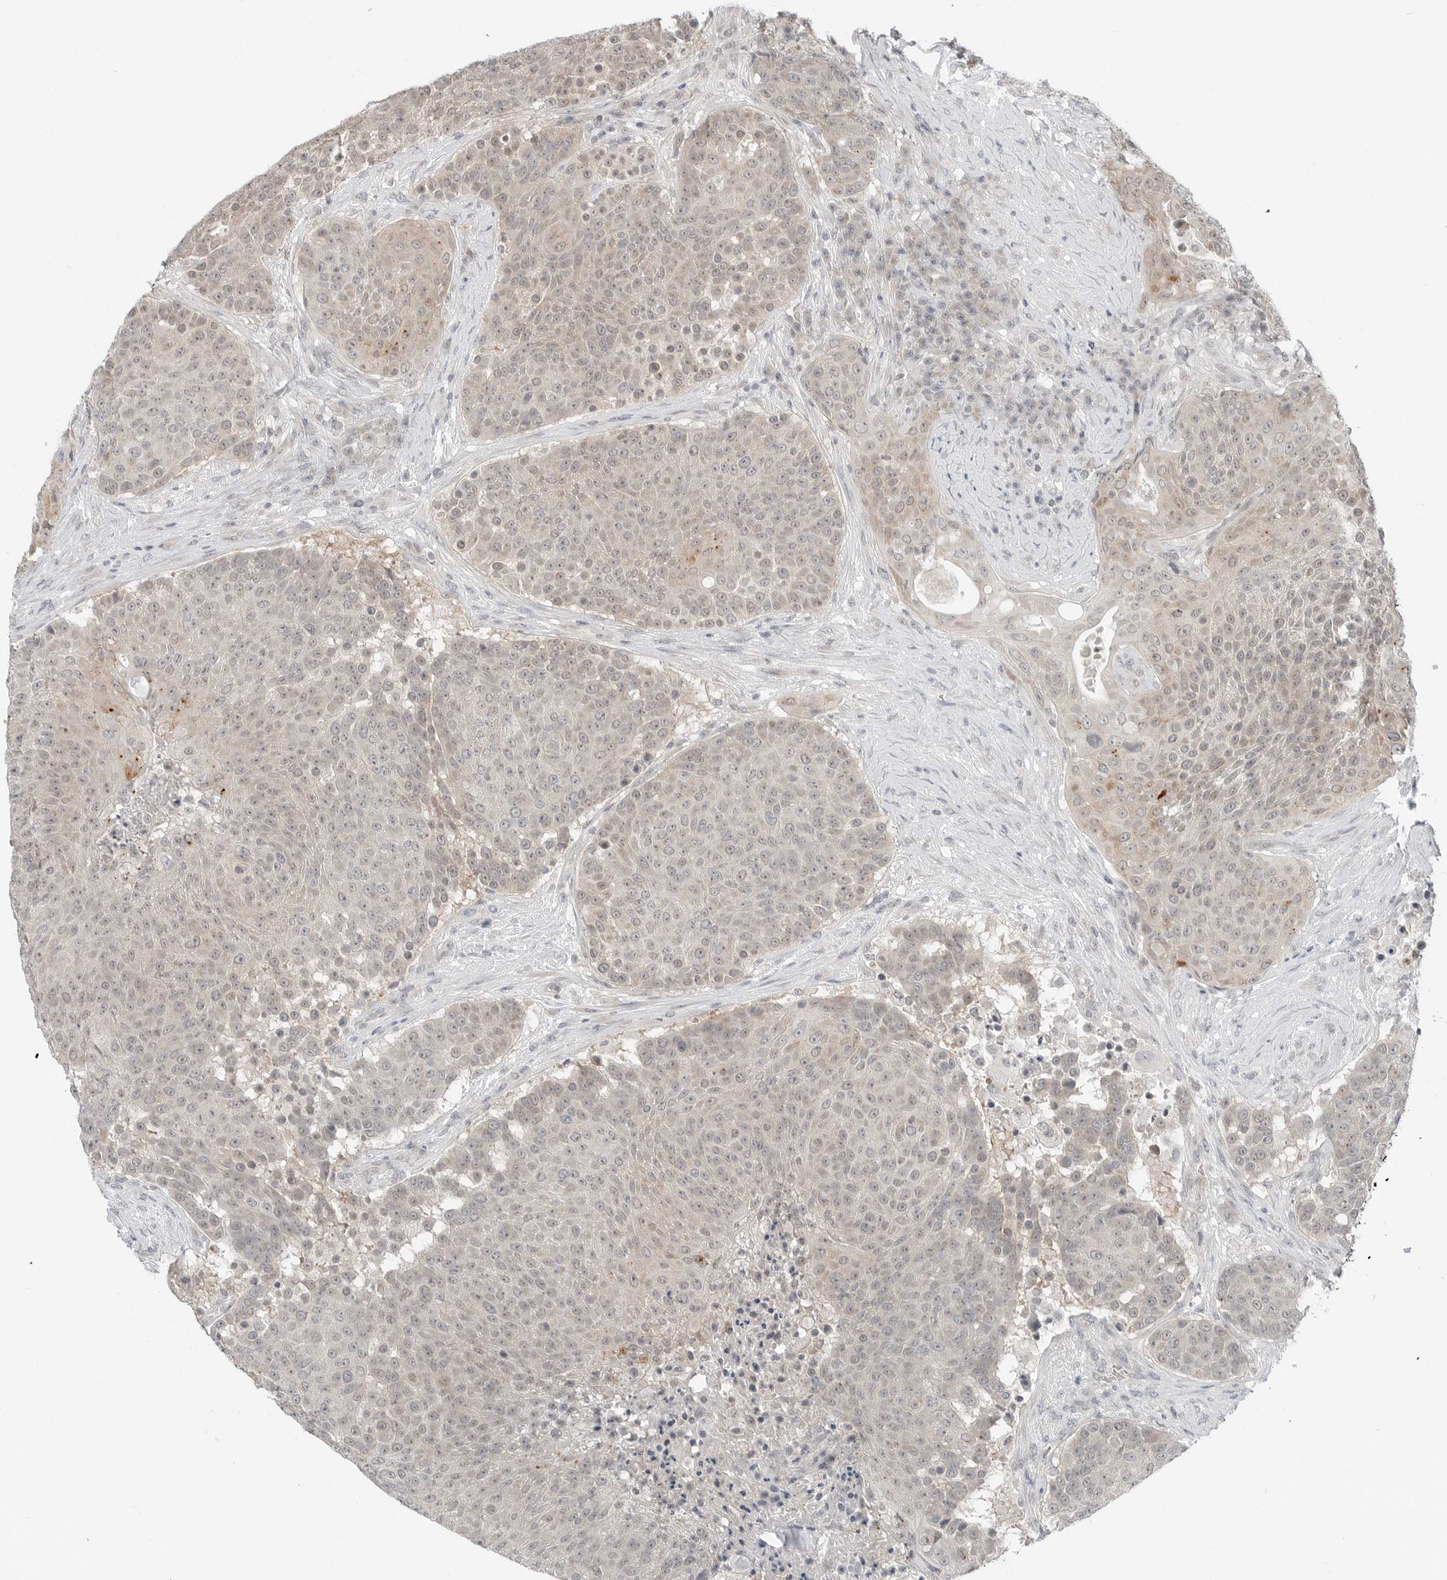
{"staining": {"intensity": "weak", "quantity": "25%-75%", "location": "nuclear"}, "tissue": "urothelial cancer", "cell_type": "Tumor cells", "image_type": "cancer", "snomed": [{"axis": "morphology", "description": "Urothelial carcinoma, High grade"}, {"axis": "topography", "description": "Urinary bladder"}], "caption": "Immunohistochemistry photomicrograph of neoplastic tissue: human high-grade urothelial carcinoma stained using IHC displays low levels of weak protein expression localized specifically in the nuclear of tumor cells, appearing as a nuclear brown color.", "gene": "FCRLB", "patient": {"sex": "female", "age": 63}}